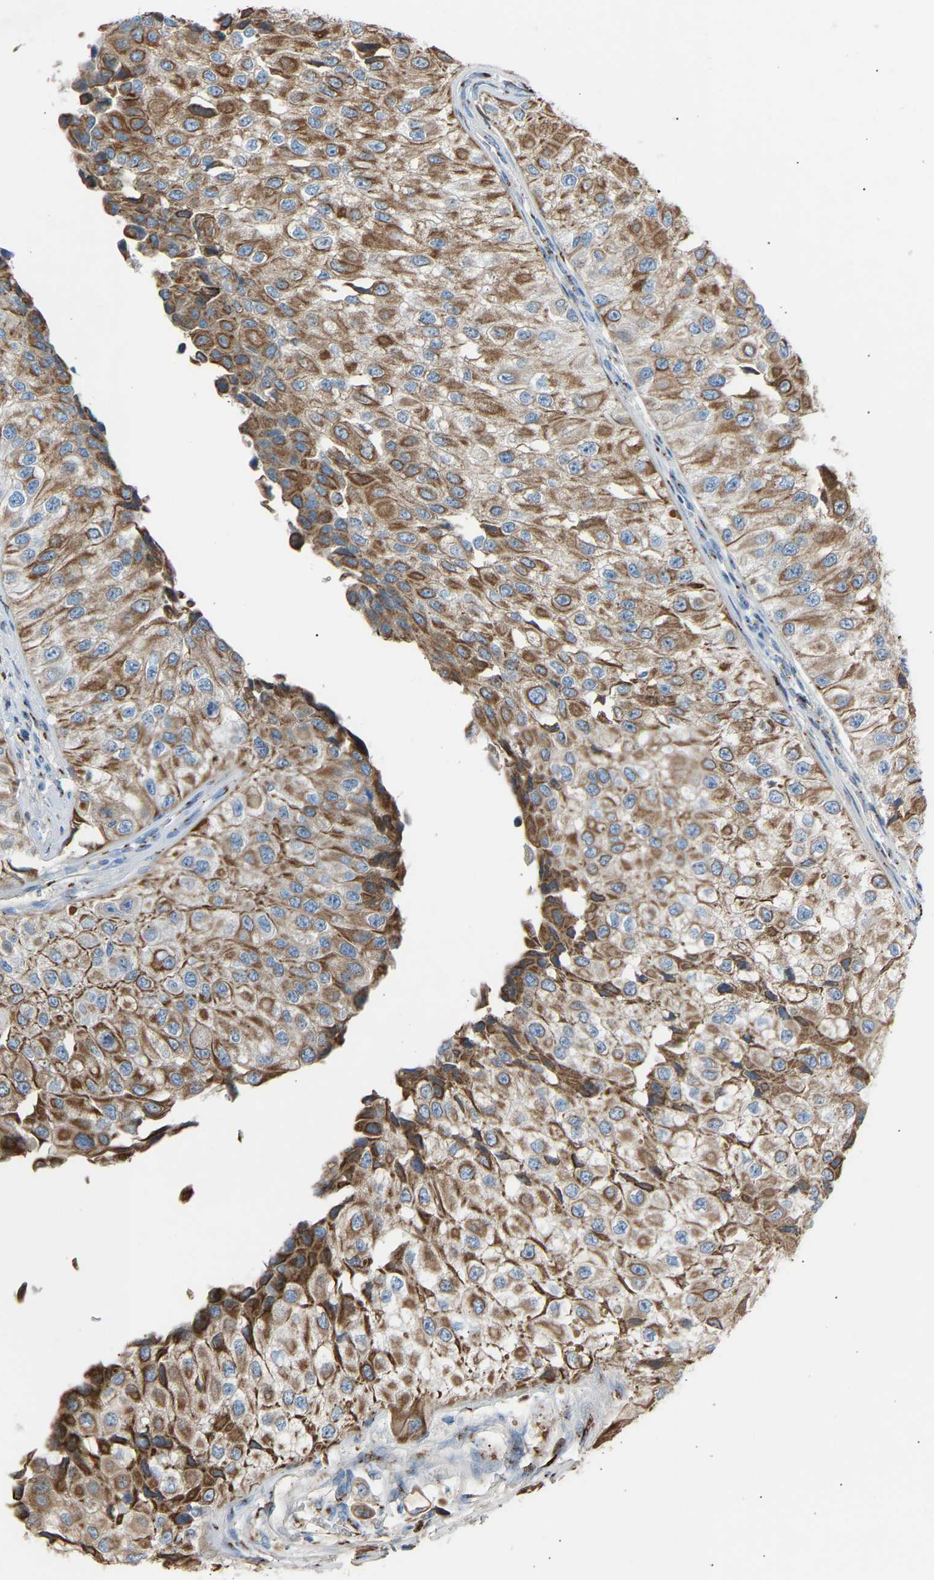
{"staining": {"intensity": "moderate", "quantity": ">75%", "location": "cytoplasmic/membranous"}, "tissue": "urothelial cancer", "cell_type": "Tumor cells", "image_type": "cancer", "snomed": [{"axis": "morphology", "description": "Urothelial carcinoma, High grade"}, {"axis": "topography", "description": "Kidney"}, {"axis": "topography", "description": "Urinary bladder"}], "caption": "Protein staining of high-grade urothelial carcinoma tissue exhibits moderate cytoplasmic/membranous staining in about >75% of tumor cells.", "gene": "CYREN", "patient": {"sex": "male", "age": 77}}